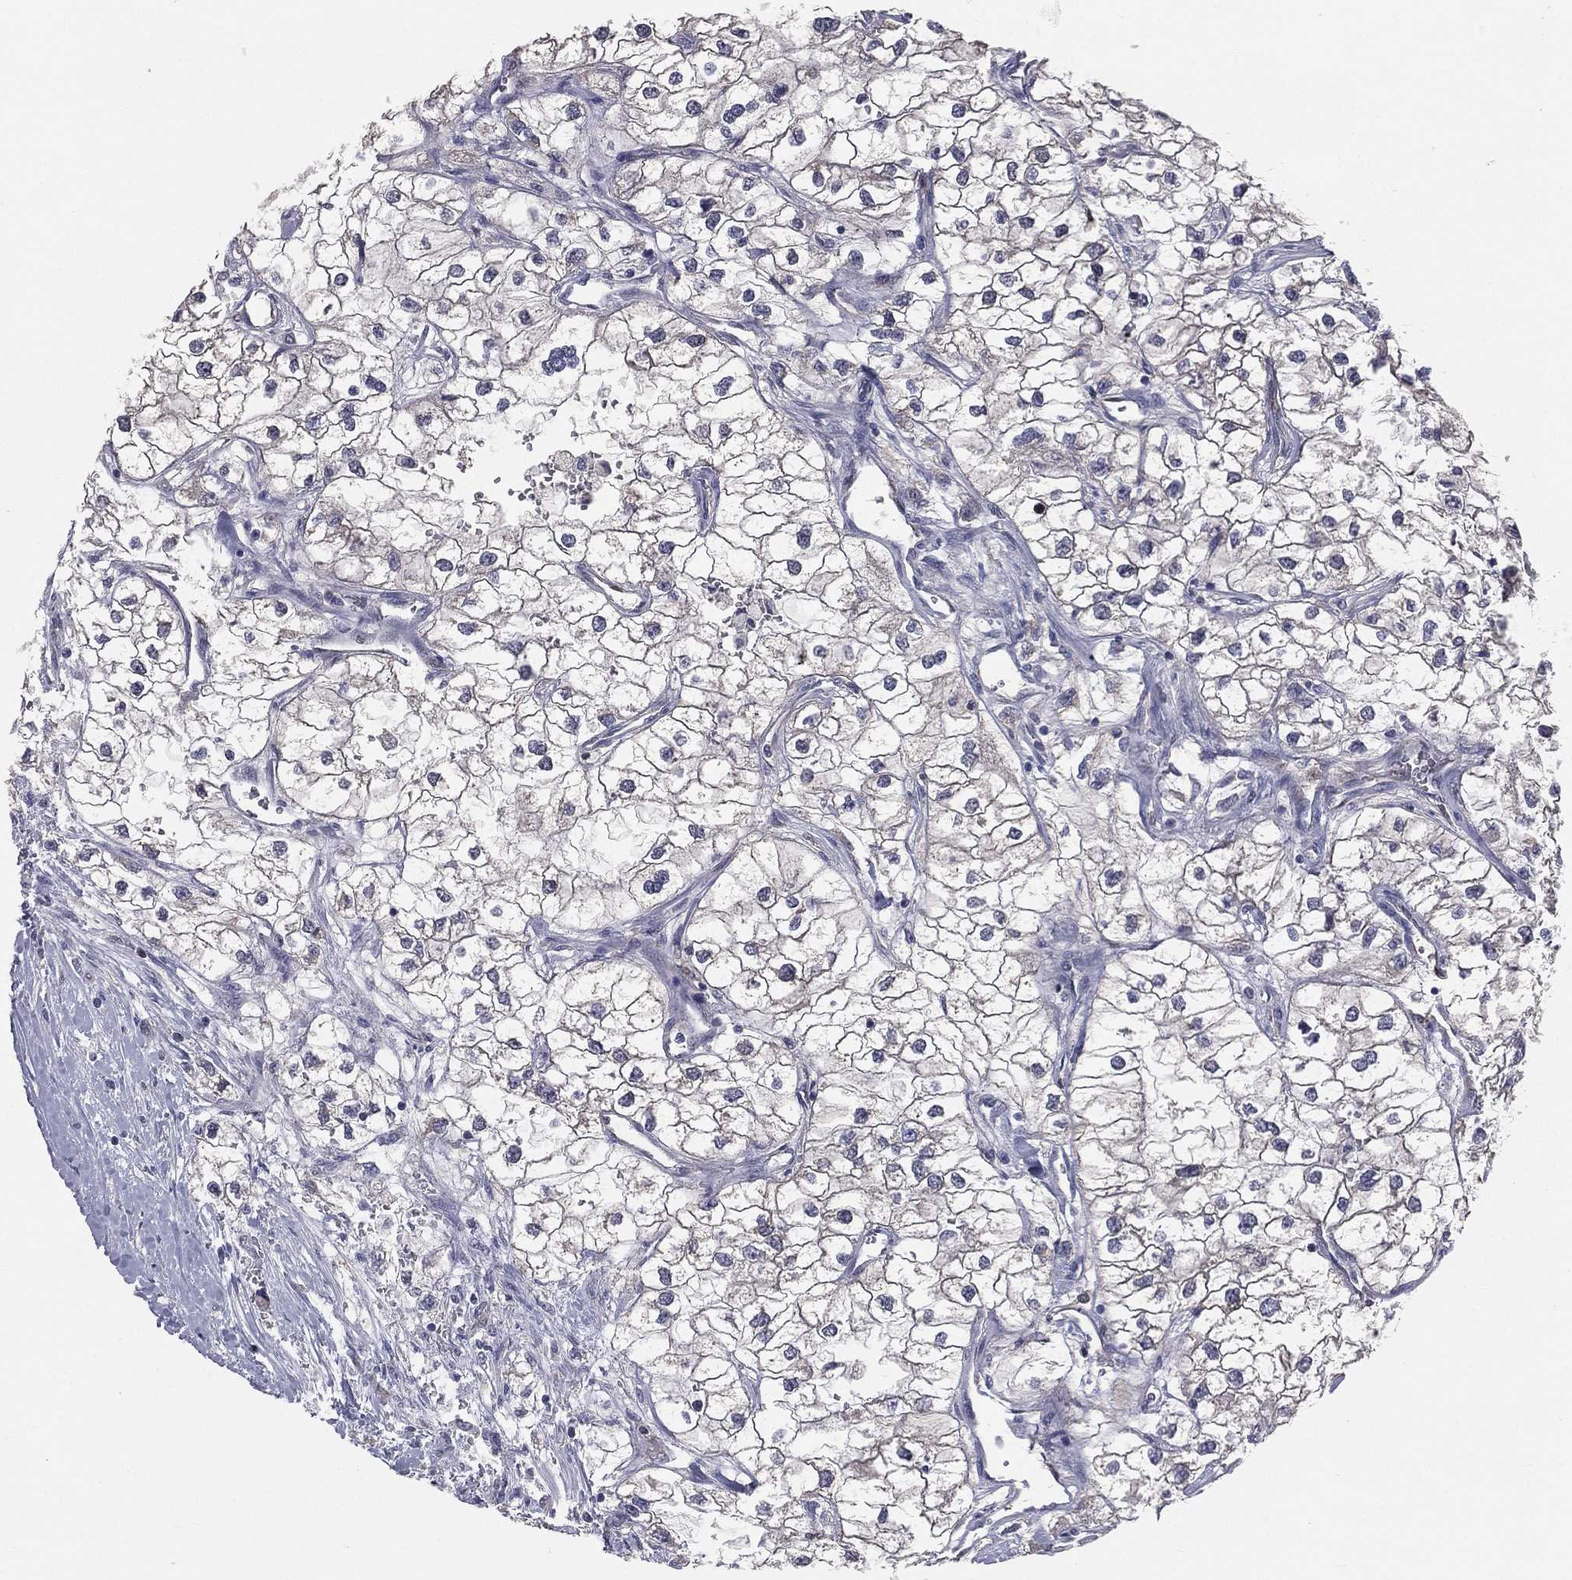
{"staining": {"intensity": "negative", "quantity": "none", "location": "none"}, "tissue": "renal cancer", "cell_type": "Tumor cells", "image_type": "cancer", "snomed": [{"axis": "morphology", "description": "Adenocarcinoma, NOS"}, {"axis": "topography", "description": "Kidney"}], "caption": "Micrograph shows no significant protein positivity in tumor cells of renal cancer (adenocarcinoma). Brightfield microscopy of immunohistochemistry (IHC) stained with DAB (3,3'-diaminobenzidine) (brown) and hematoxylin (blue), captured at high magnification.", "gene": "DMKN", "patient": {"sex": "male", "age": 59}}